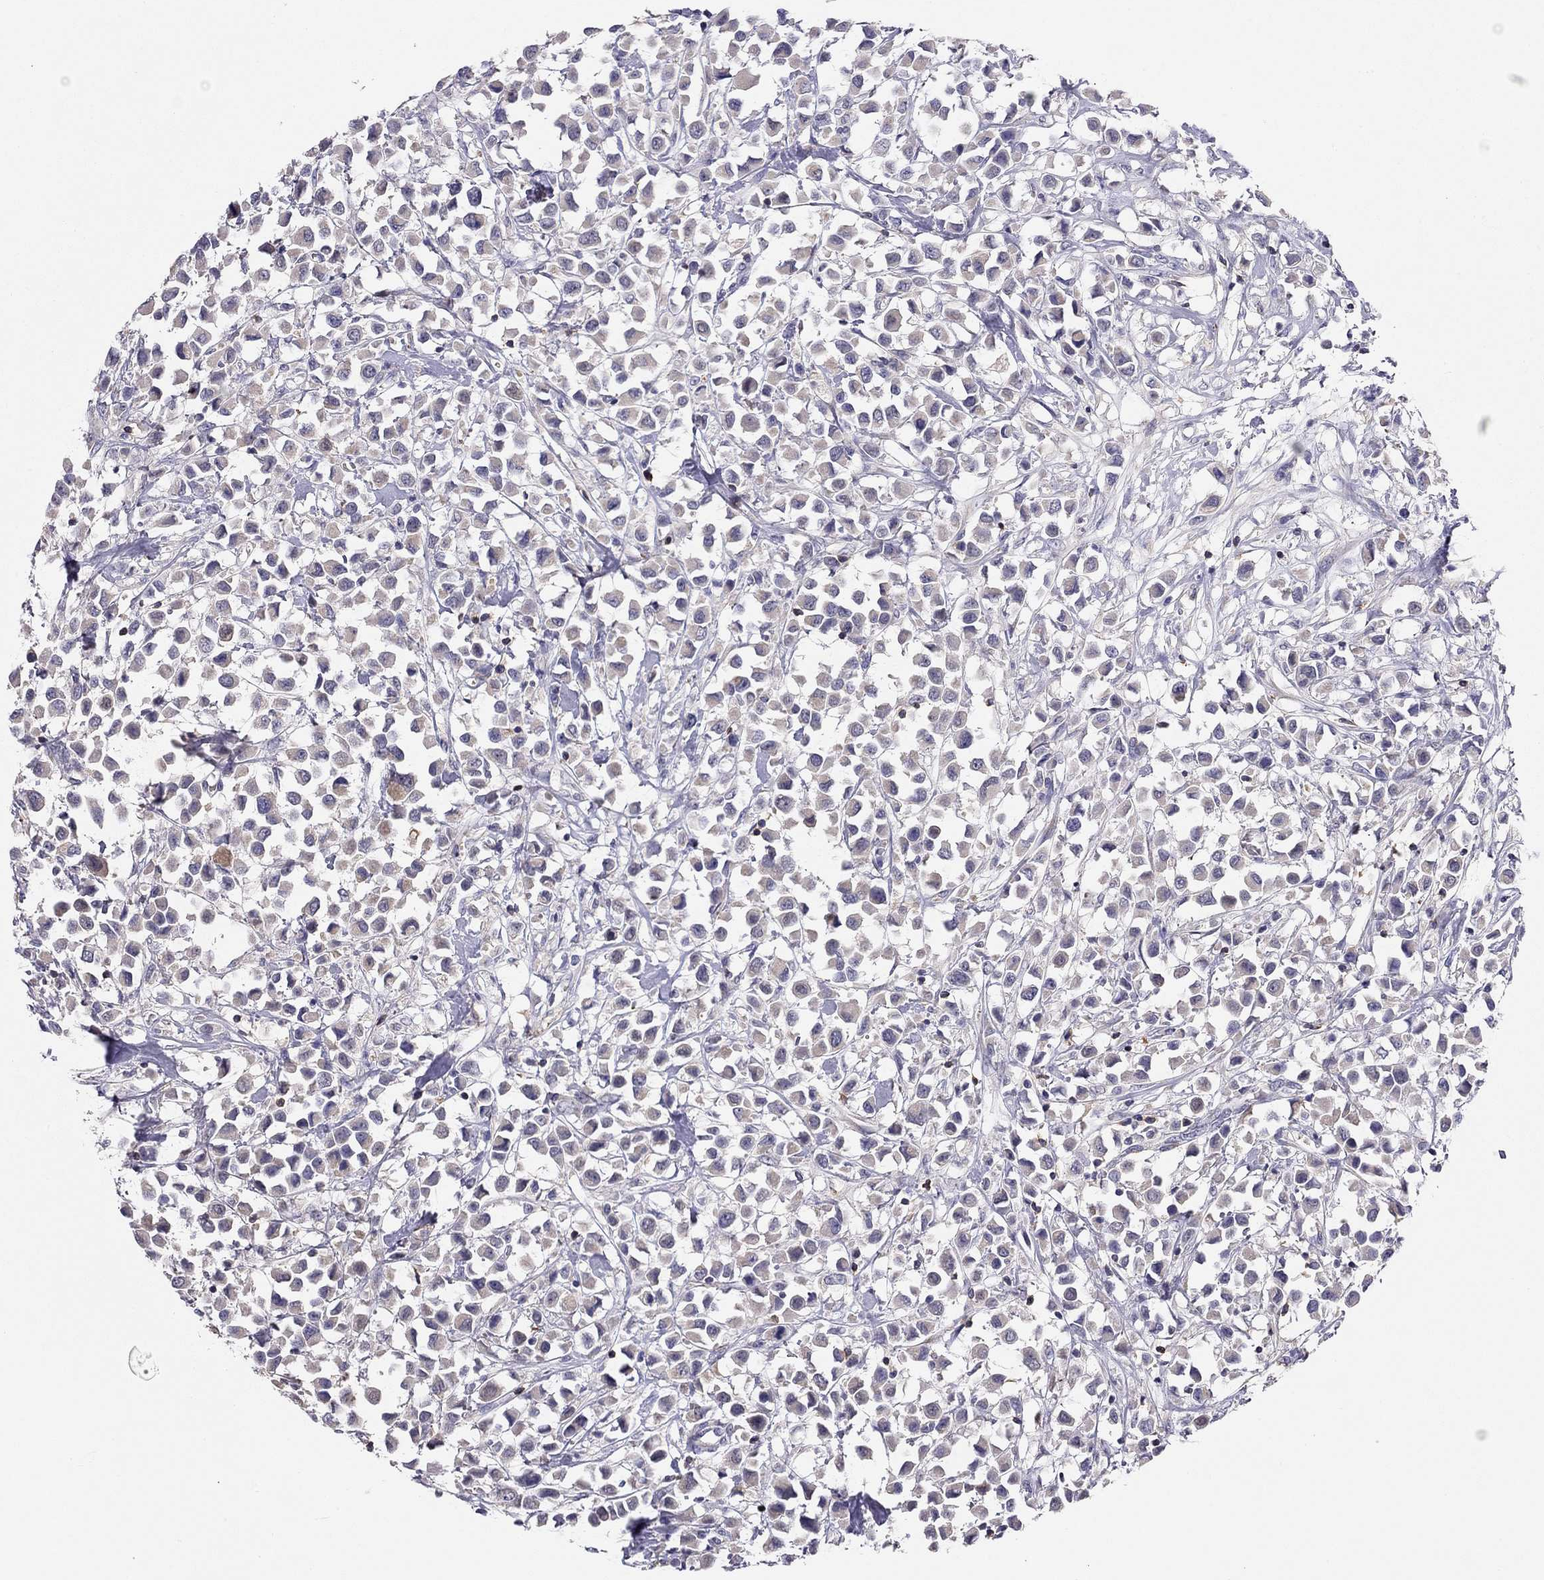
{"staining": {"intensity": "negative", "quantity": "none", "location": "none"}, "tissue": "breast cancer", "cell_type": "Tumor cells", "image_type": "cancer", "snomed": [{"axis": "morphology", "description": "Duct carcinoma"}, {"axis": "topography", "description": "Breast"}], "caption": "A micrograph of human invasive ductal carcinoma (breast) is negative for staining in tumor cells.", "gene": "CITED1", "patient": {"sex": "female", "age": 61}}